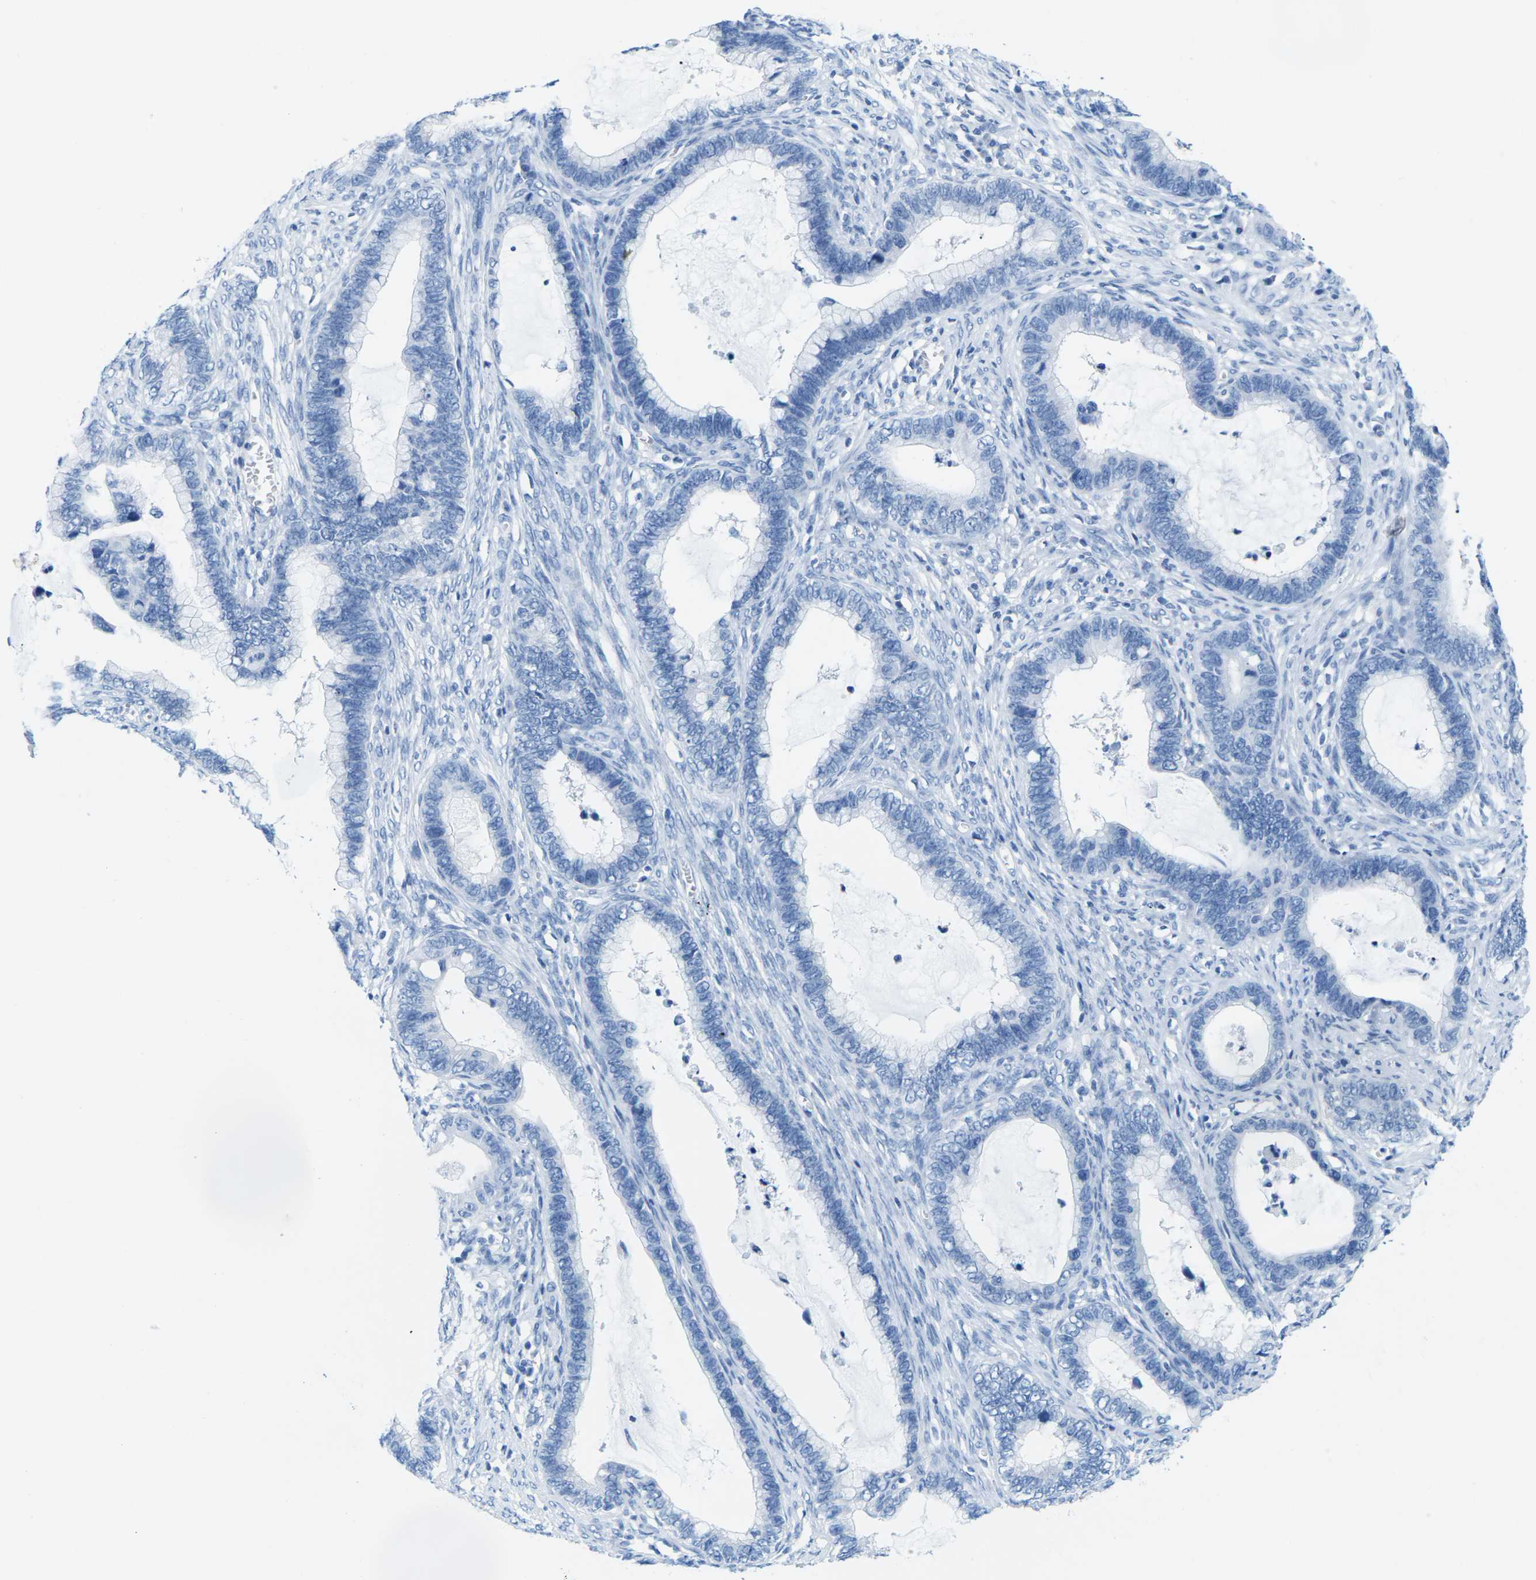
{"staining": {"intensity": "negative", "quantity": "none", "location": "none"}, "tissue": "cervical cancer", "cell_type": "Tumor cells", "image_type": "cancer", "snomed": [{"axis": "morphology", "description": "Adenocarcinoma, NOS"}, {"axis": "topography", "description": "Cervix"}], "caption": "An image of cervical cancer (adenocarcinoma) stained for a protein shows no brown staining in tumor cells.", "gene": "SLC12A1", "patient": {"sex": "female", "age": 44}}